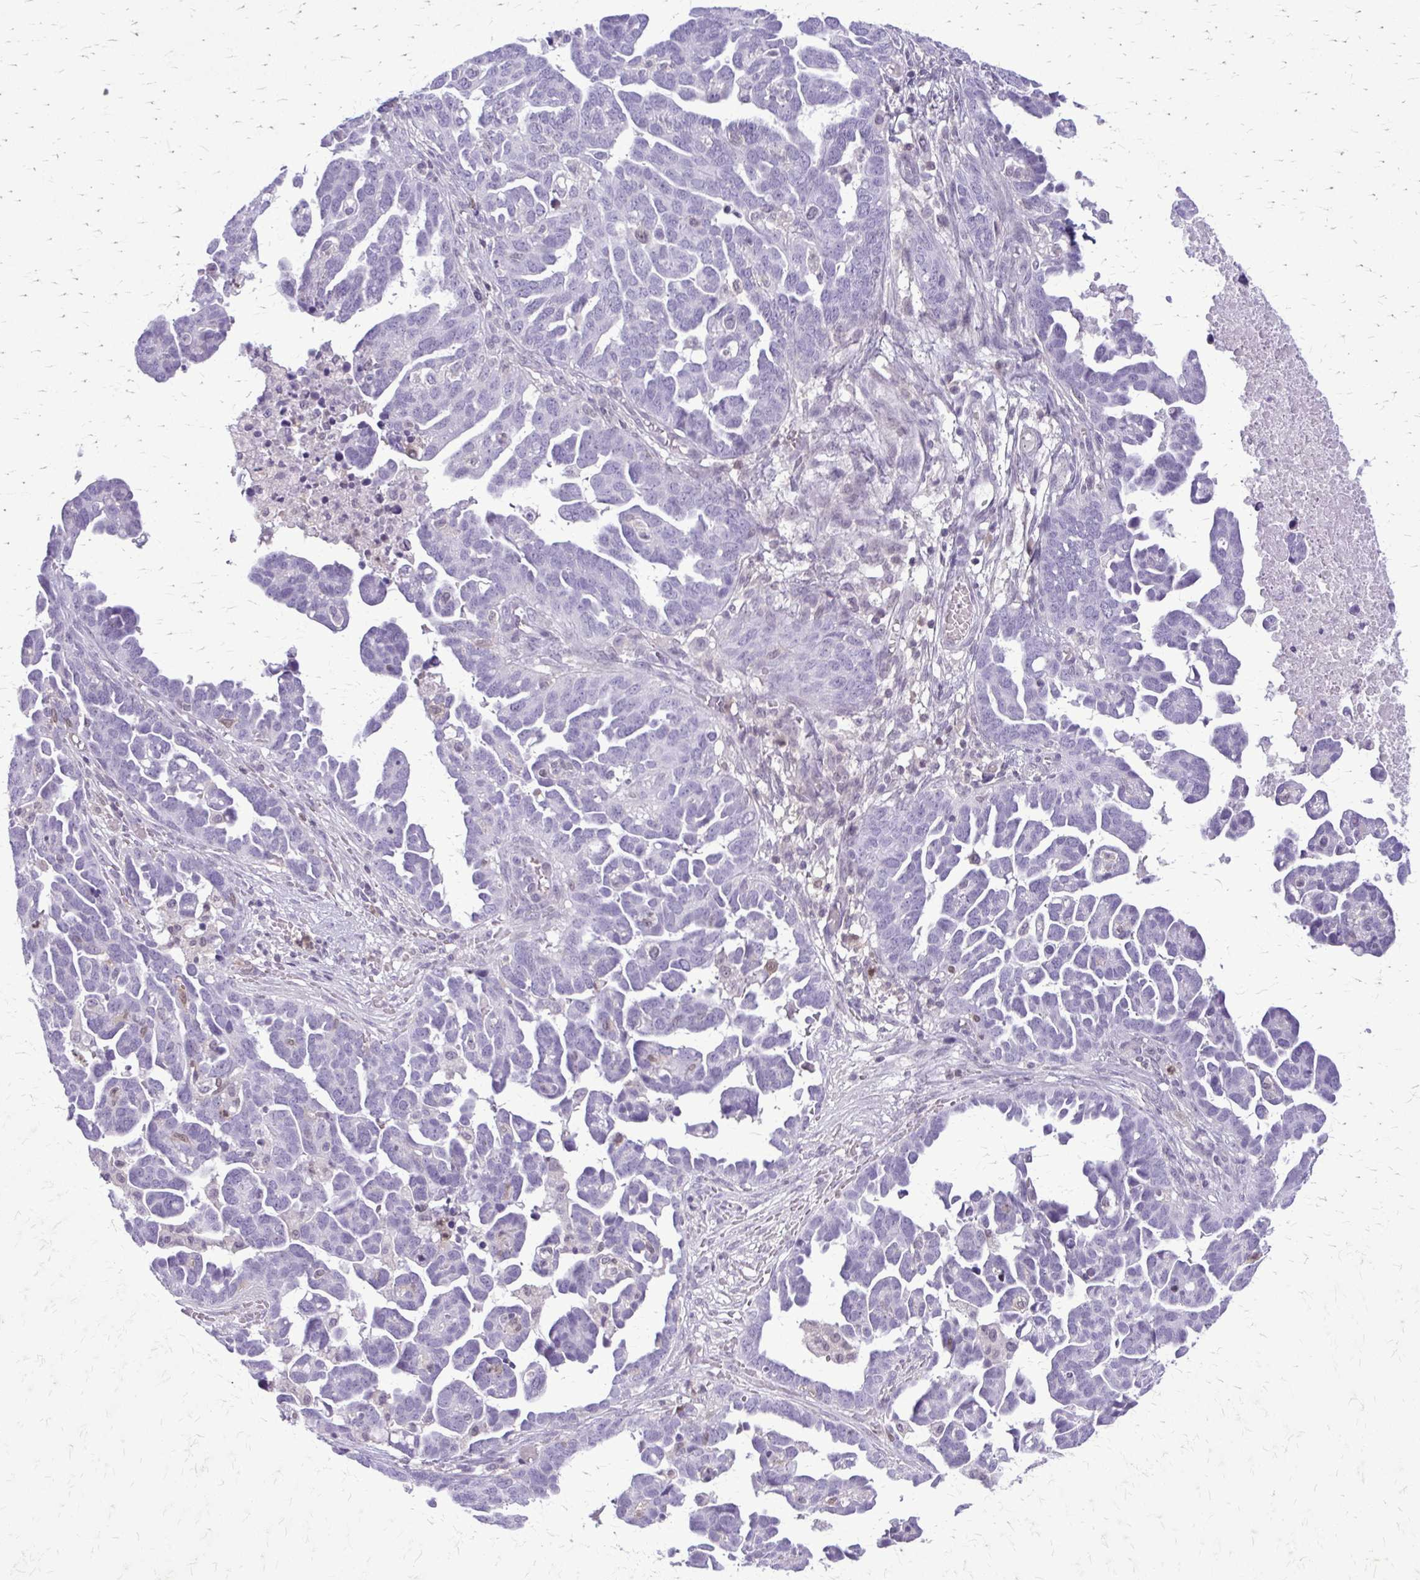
{"staining": {"intensity": "negative", "quantity": "none", "location": "none"}, "tissue": "ovarian cancer", "cell_type": "Tumor cells", "image_type": "cancer", "snomed": [{"axis": "morphology", "description": "Cystadenocarcinoma, serous, NOS"}, {"axis": "topography", "description": "Ovary"}], "caption": "This image is of ovarian cancer (serous cystadenocarcinoma) stained with immunohistochemistry (IHC) to label a protein in brown with the nuclei are counter-stained blue. There is no staining in tumor cells.", "gene": "GLRX", "patient": {"sex": "female", "age": 54}}